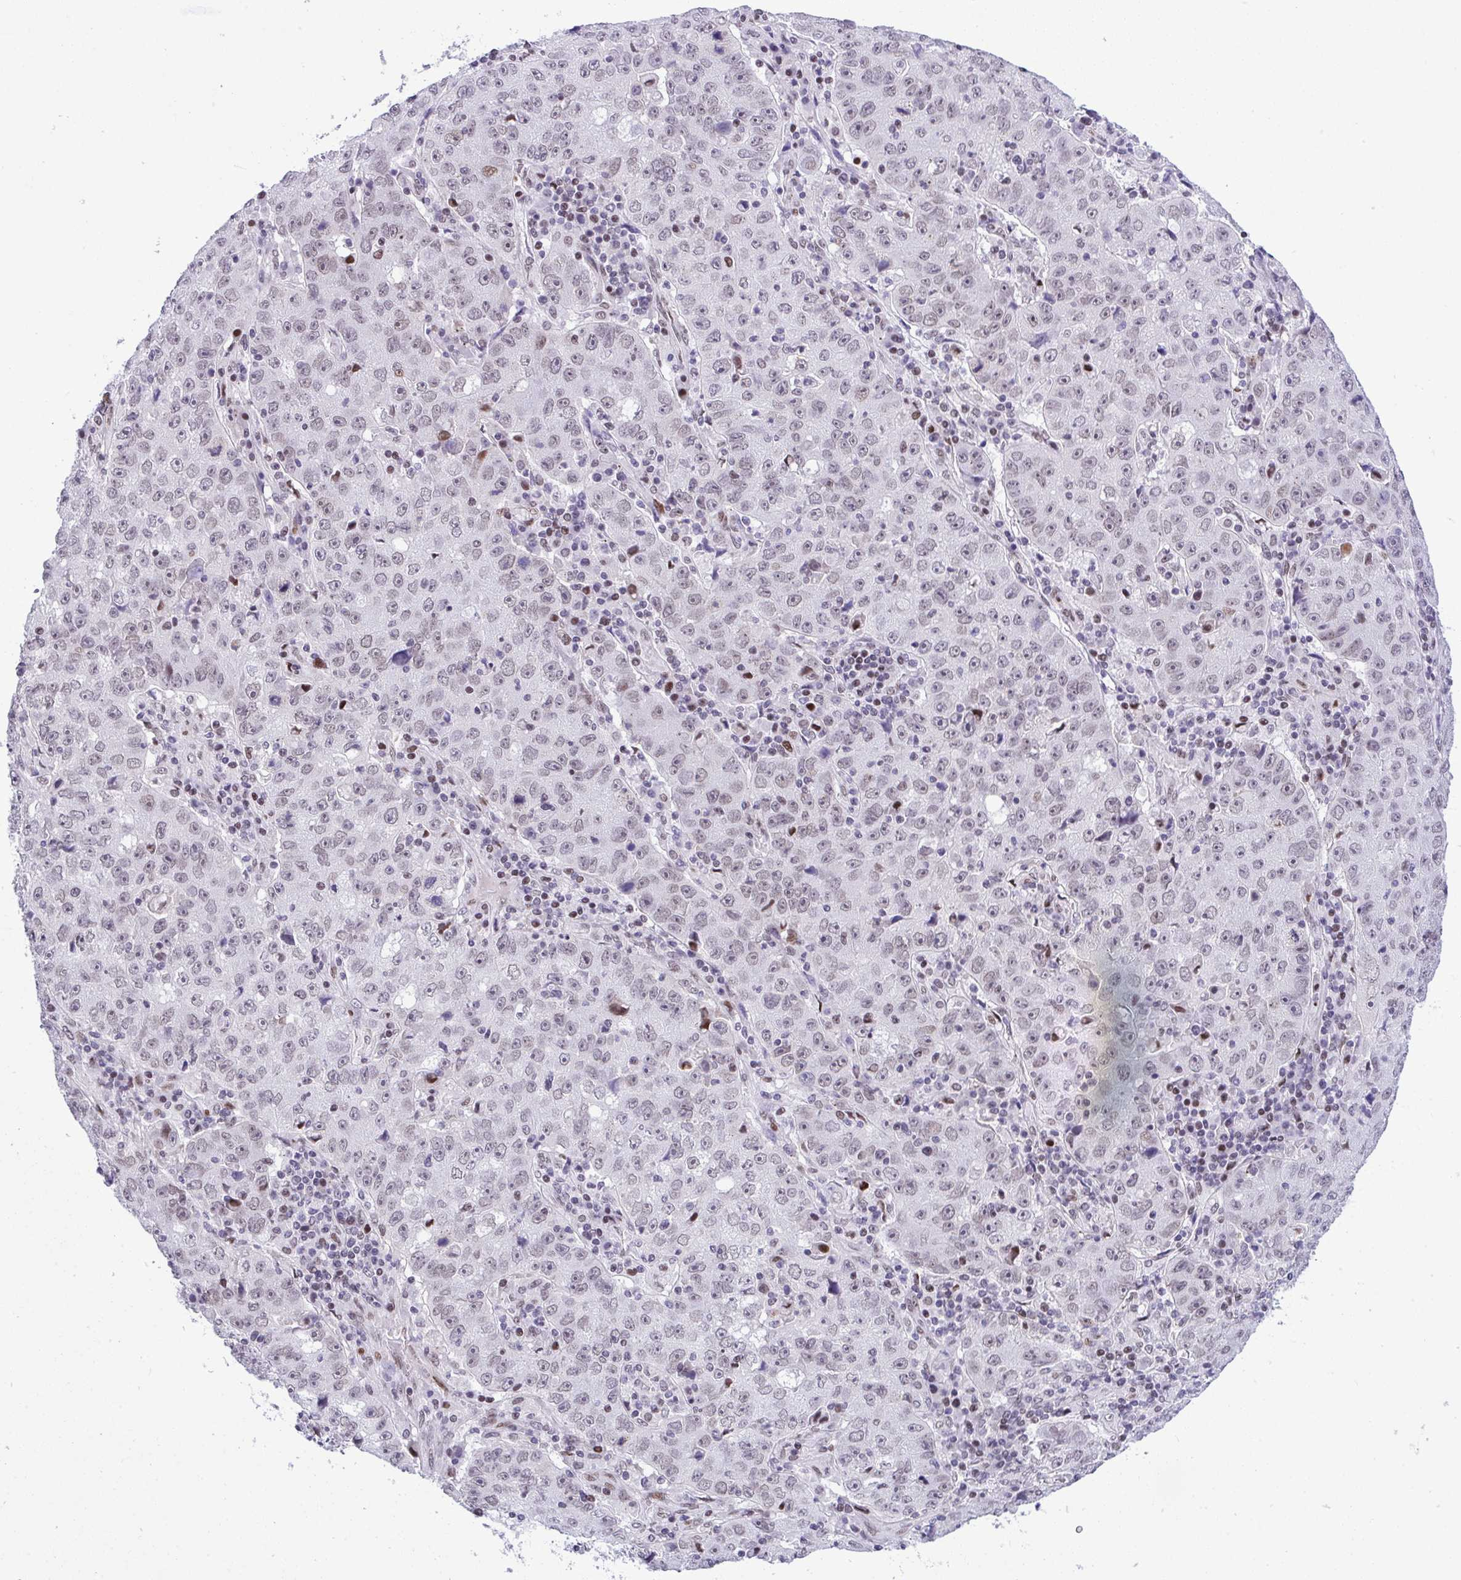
{"staining": {"intensity": "weak", "quantity": "<25%", "location": "nuclear"}, "tissue": "lung cancer", "cell_type": "Tumor cells", "image_type": "cancer", "snomed": [{"axis": "morphology", "description": "Normal morphology"}, {"axis": "morphology", "description": "Adenocarcinoma, NOS"}, {"axis": "topography", "description": "Lymph node"}, {"axis": "topography", "description": "Lung"}], "caption": "Immunohistochemistry (IHC) photomicrograph of neoplastic tissue: lung cancer (adenocarcinoma) stained with DAB exhibits no significant protein positivity in tumor cells. The staining is performed using DAB brown chromogen with nuclei counter-stained in using hematoxylin.", "gene": "ZFHX3", "patient": {"sex": "female", "age": 57}}